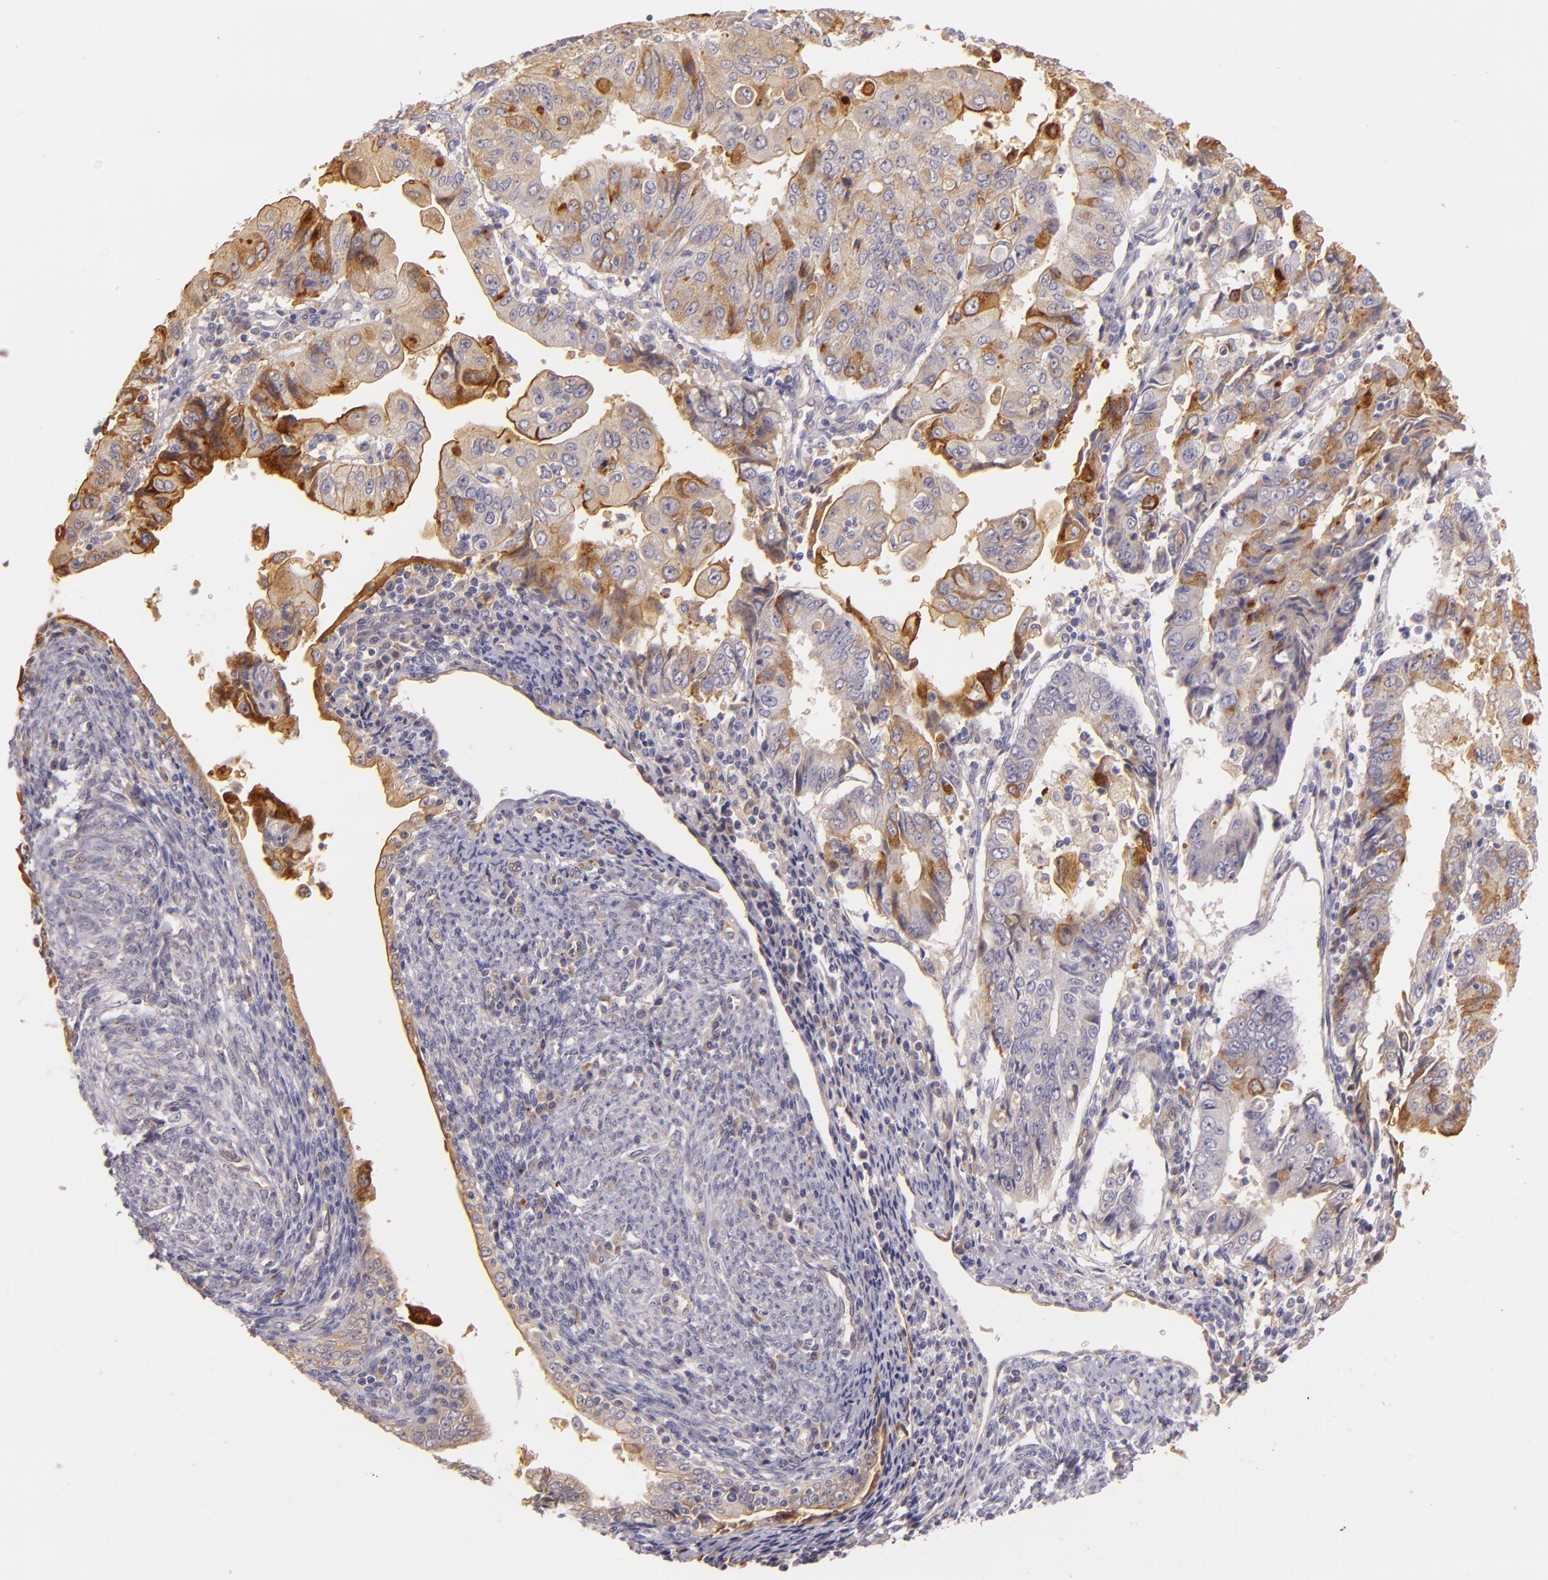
{"staining": {"intensity": "moderate", "quantity": "25%-75%", "location": "cytoplasmic/membranous"}, "tissue": "endometrial cancer", "cell_type": "Tumor cells", "image_type": "cancer", "snomed": [{"axis": "morphology", "description": "Adenocarcinoma, NOS"}, {"axis": "topography", "description": "Endometrium"}], "caption": "A histopathology image of endometrial adenocarcinoma stained for a protein demonstrates moderate cytoplasmic/membranous brown staining in tumor cells.", "gene": "CTSF", "patient": {"sex": "female", "age": 75}}